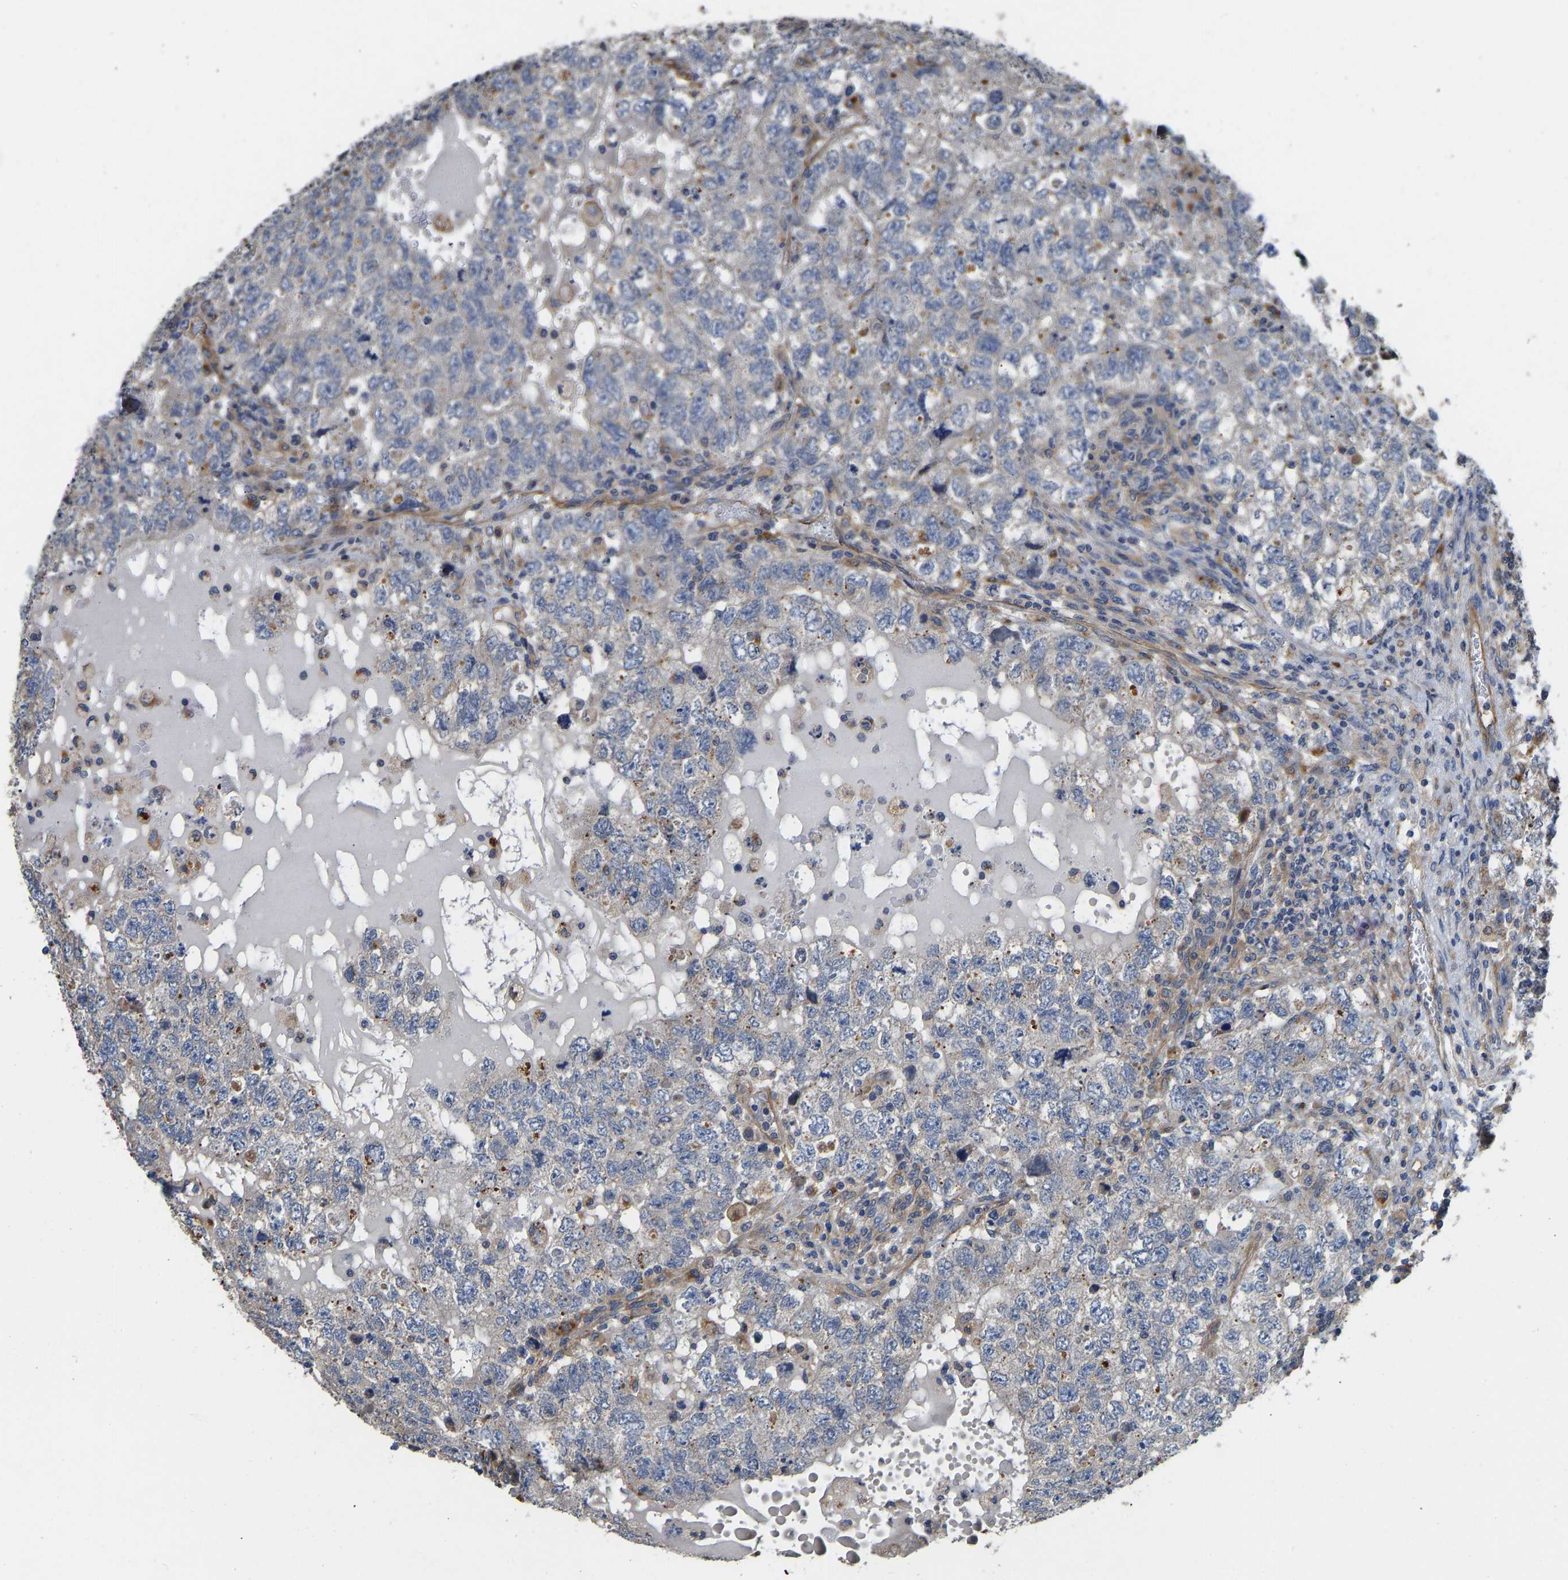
{"staining": {"intensity": "negative", "quantity": "none", "location": "none"}, "tissue": "testis cancer", "cell_type": "Tumor cells", "image_type": "cancer", "snomed": [{"axis": "morphology", "description": "Carcinoma, Embryonal, NOS"}, {"axis": "topography", "description": "Testis"}], "caption": "IHC photomicrograph of embryonal carcinoma (testis) stained for a protein (brown), which shows no staining in tumor cells. Nuclei are stained in blue.", "gene": "ELMO2", "patient": {"sex": "male", "age": 36}}